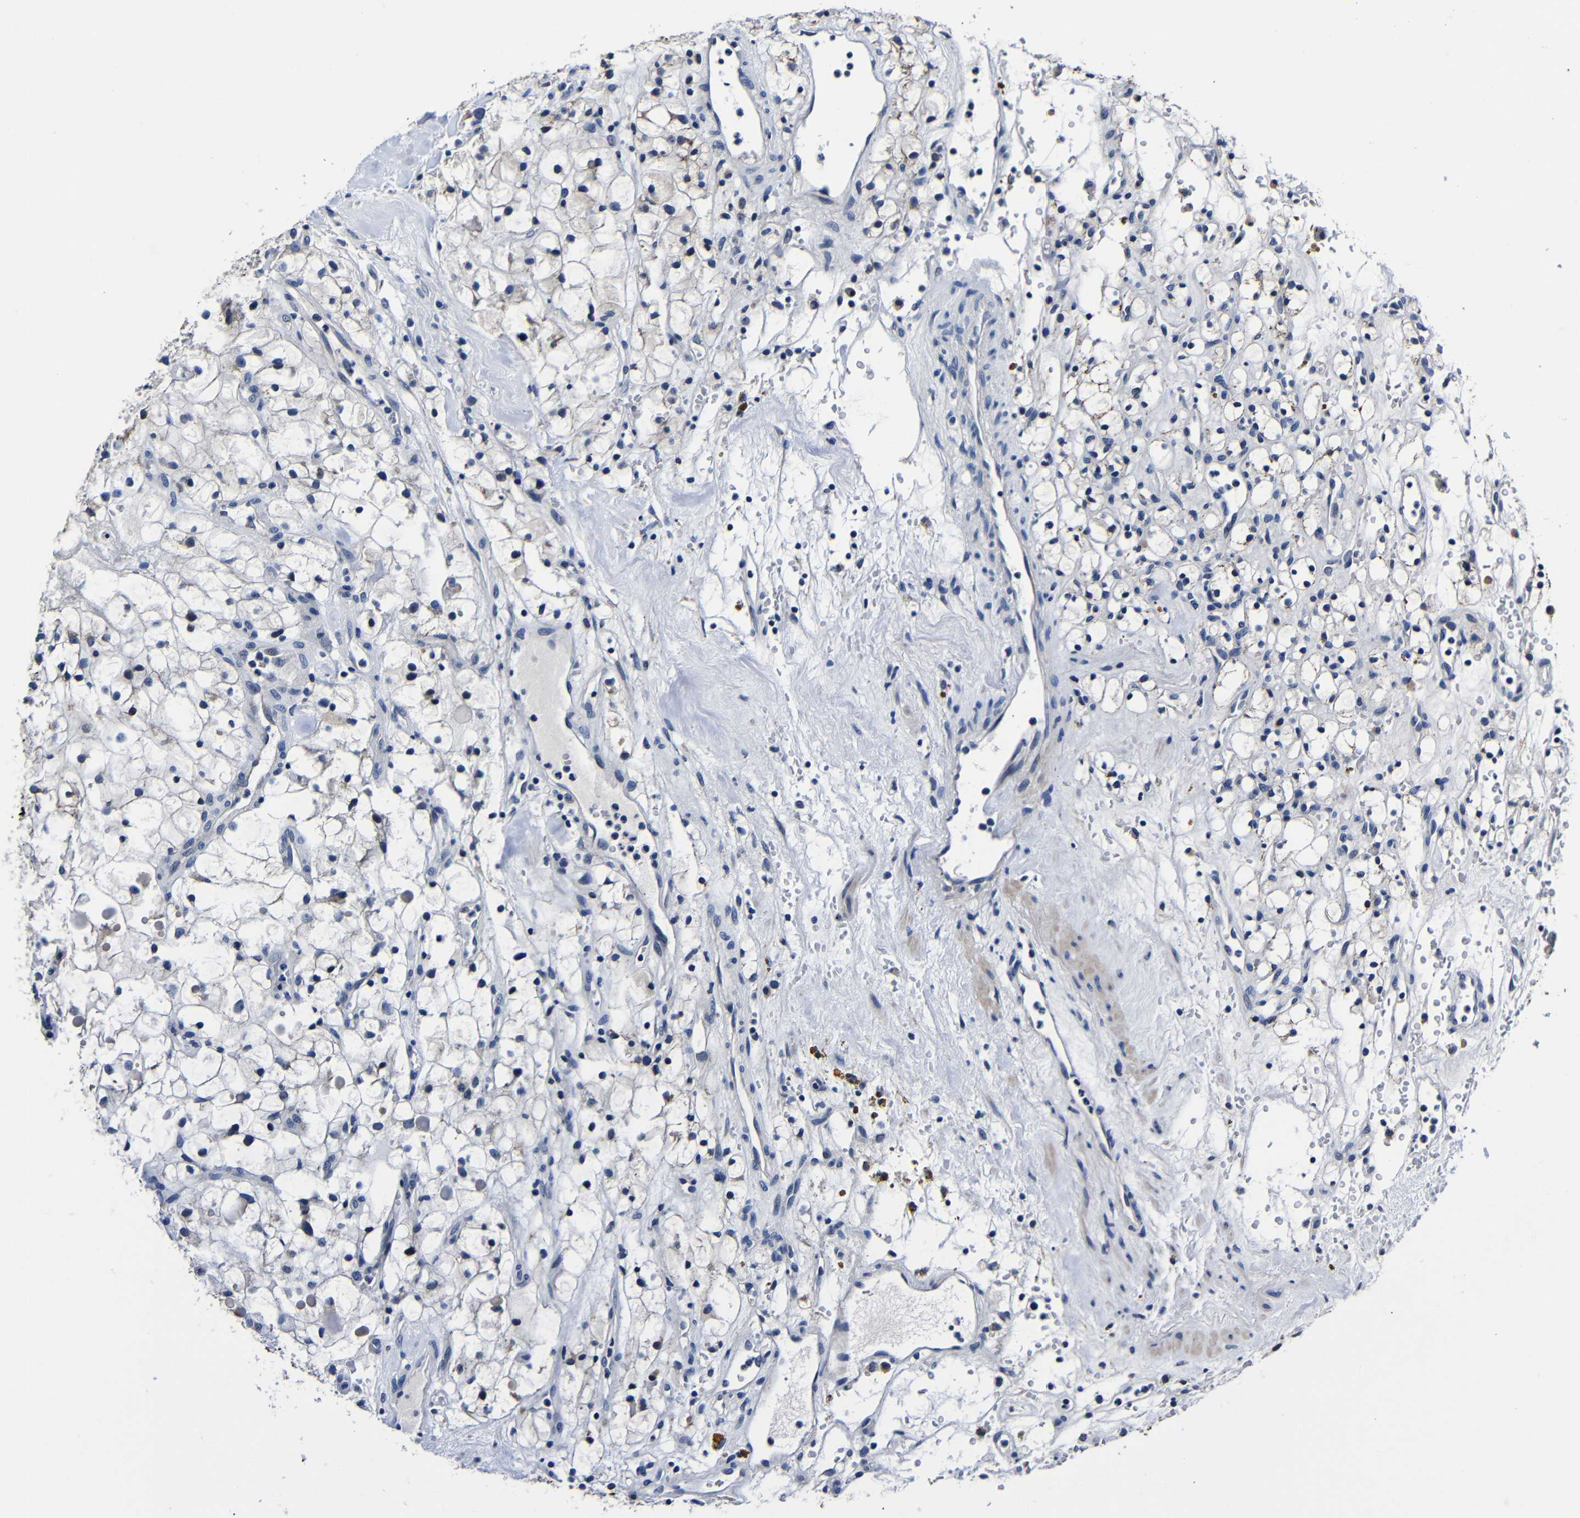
{"staining": {"intensity": "negative", "quantity": "none", "location": "none"}, "tissue": "renal cancer", "cell_type": "Tumor cells", "image_type": "cancer", "snomed": [{"axis": "morphology", "description": "Adenocarcinoma, NOS"}, {"axis": "topography", "description": "Kidney"}], "caption": "Human renal cancer (adenocarcinoma) stained for a protein using immunohistochemistry (IHC) shows no expression in tumor cells.", "gene": "DEPP1", "patient": {"sex": "female", "age": 60}}